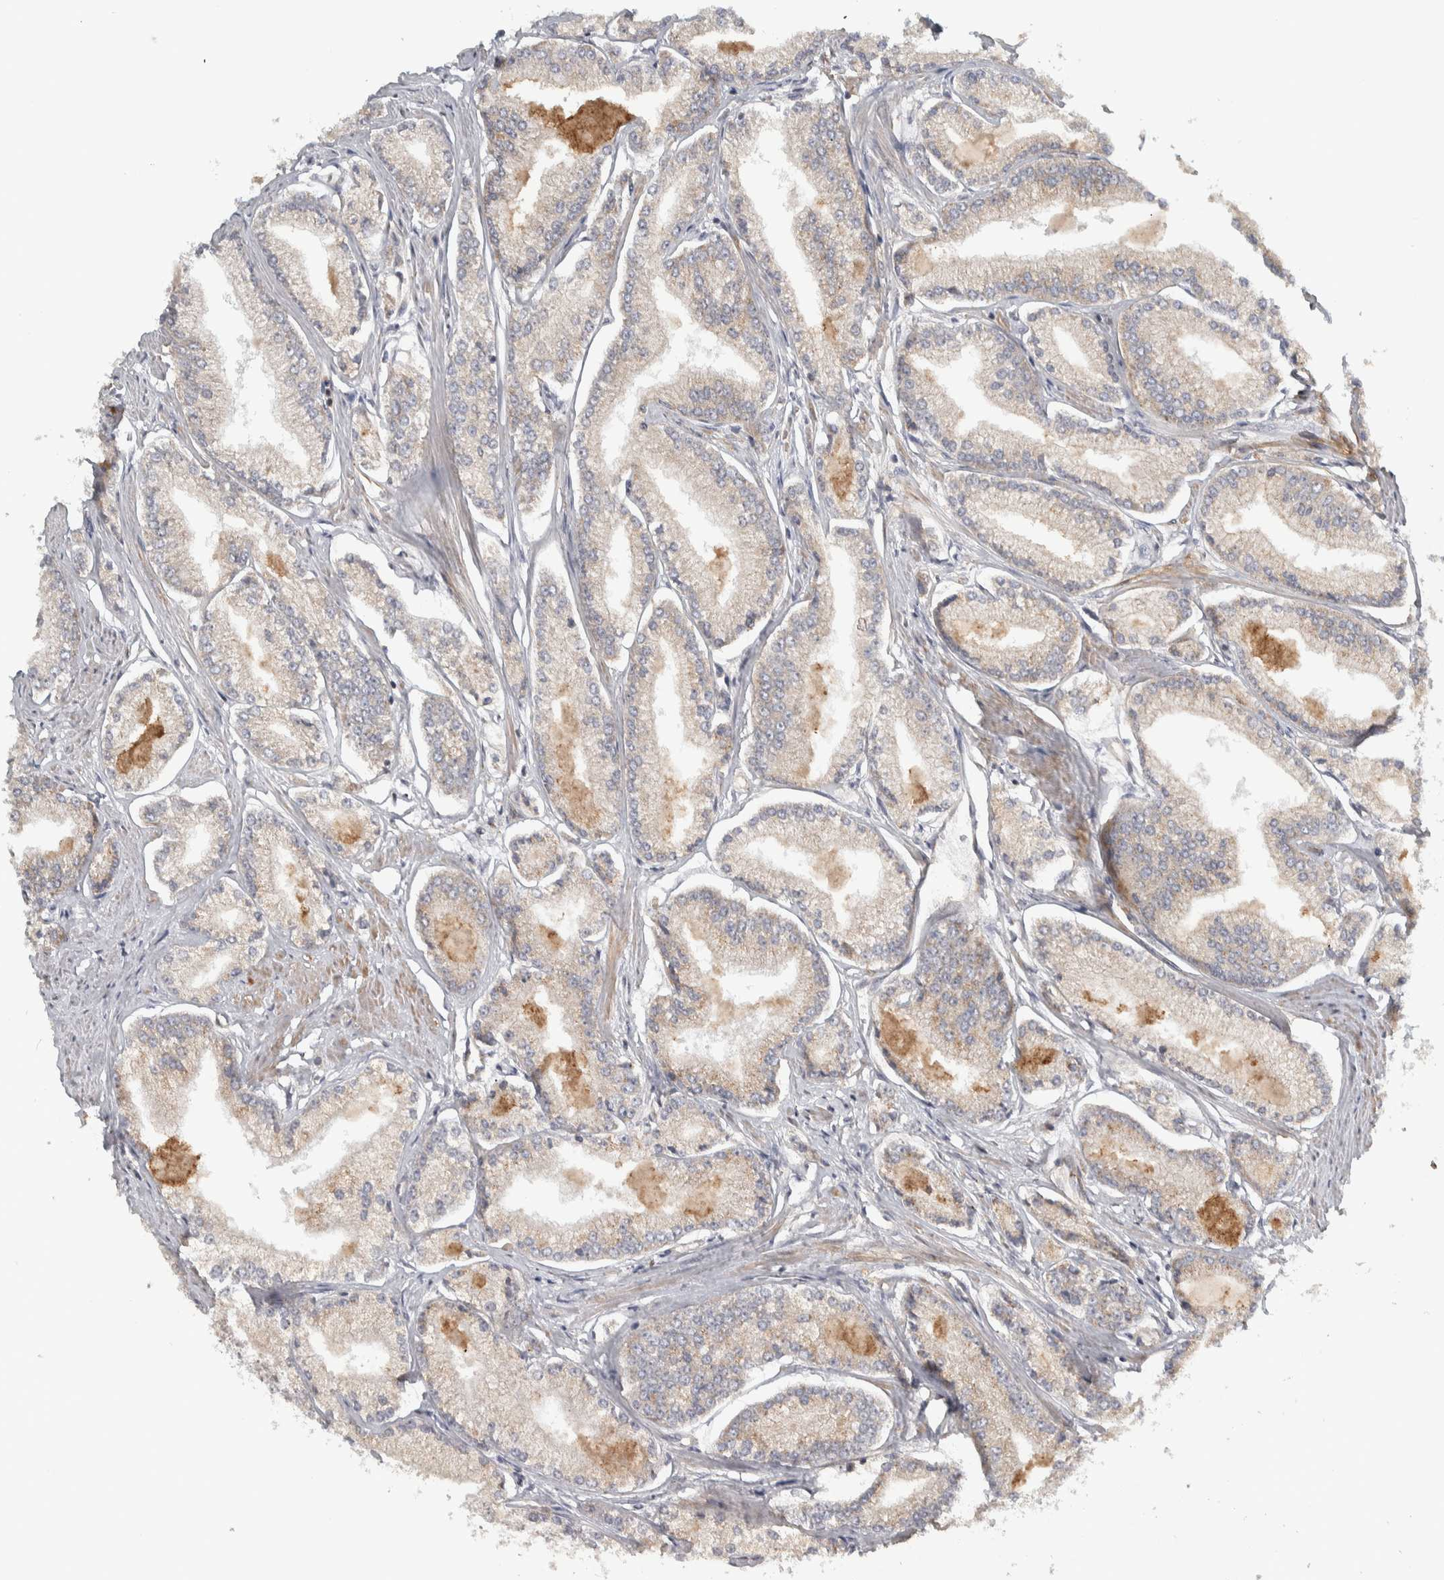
{"staining": {"intensity": "weak", "quantity": "<25%", "location": "cytoplasmic/membranous"}, "tissue": "prostate cancer", "cell_type": "Tumor cells", "image_type": "cancer", "snomed": [{"axis": "morphology", "description": "Adenocarcinoma, Low grade"}, {"axis": "topography", "description": "Prostate"}], "caption": "A histopathology image of prostate cancer (low-grade adenocarcinoma) stained for a protein exhibits no brown staining in tumor cells. The staining is performed using DAB (3,3'-diaminobenzidine) brown chromogen with nuclei counter-stained in using hematoxylin.", "gene": "TBC1D31", "patient": {"sex": "male", "age": 52}}